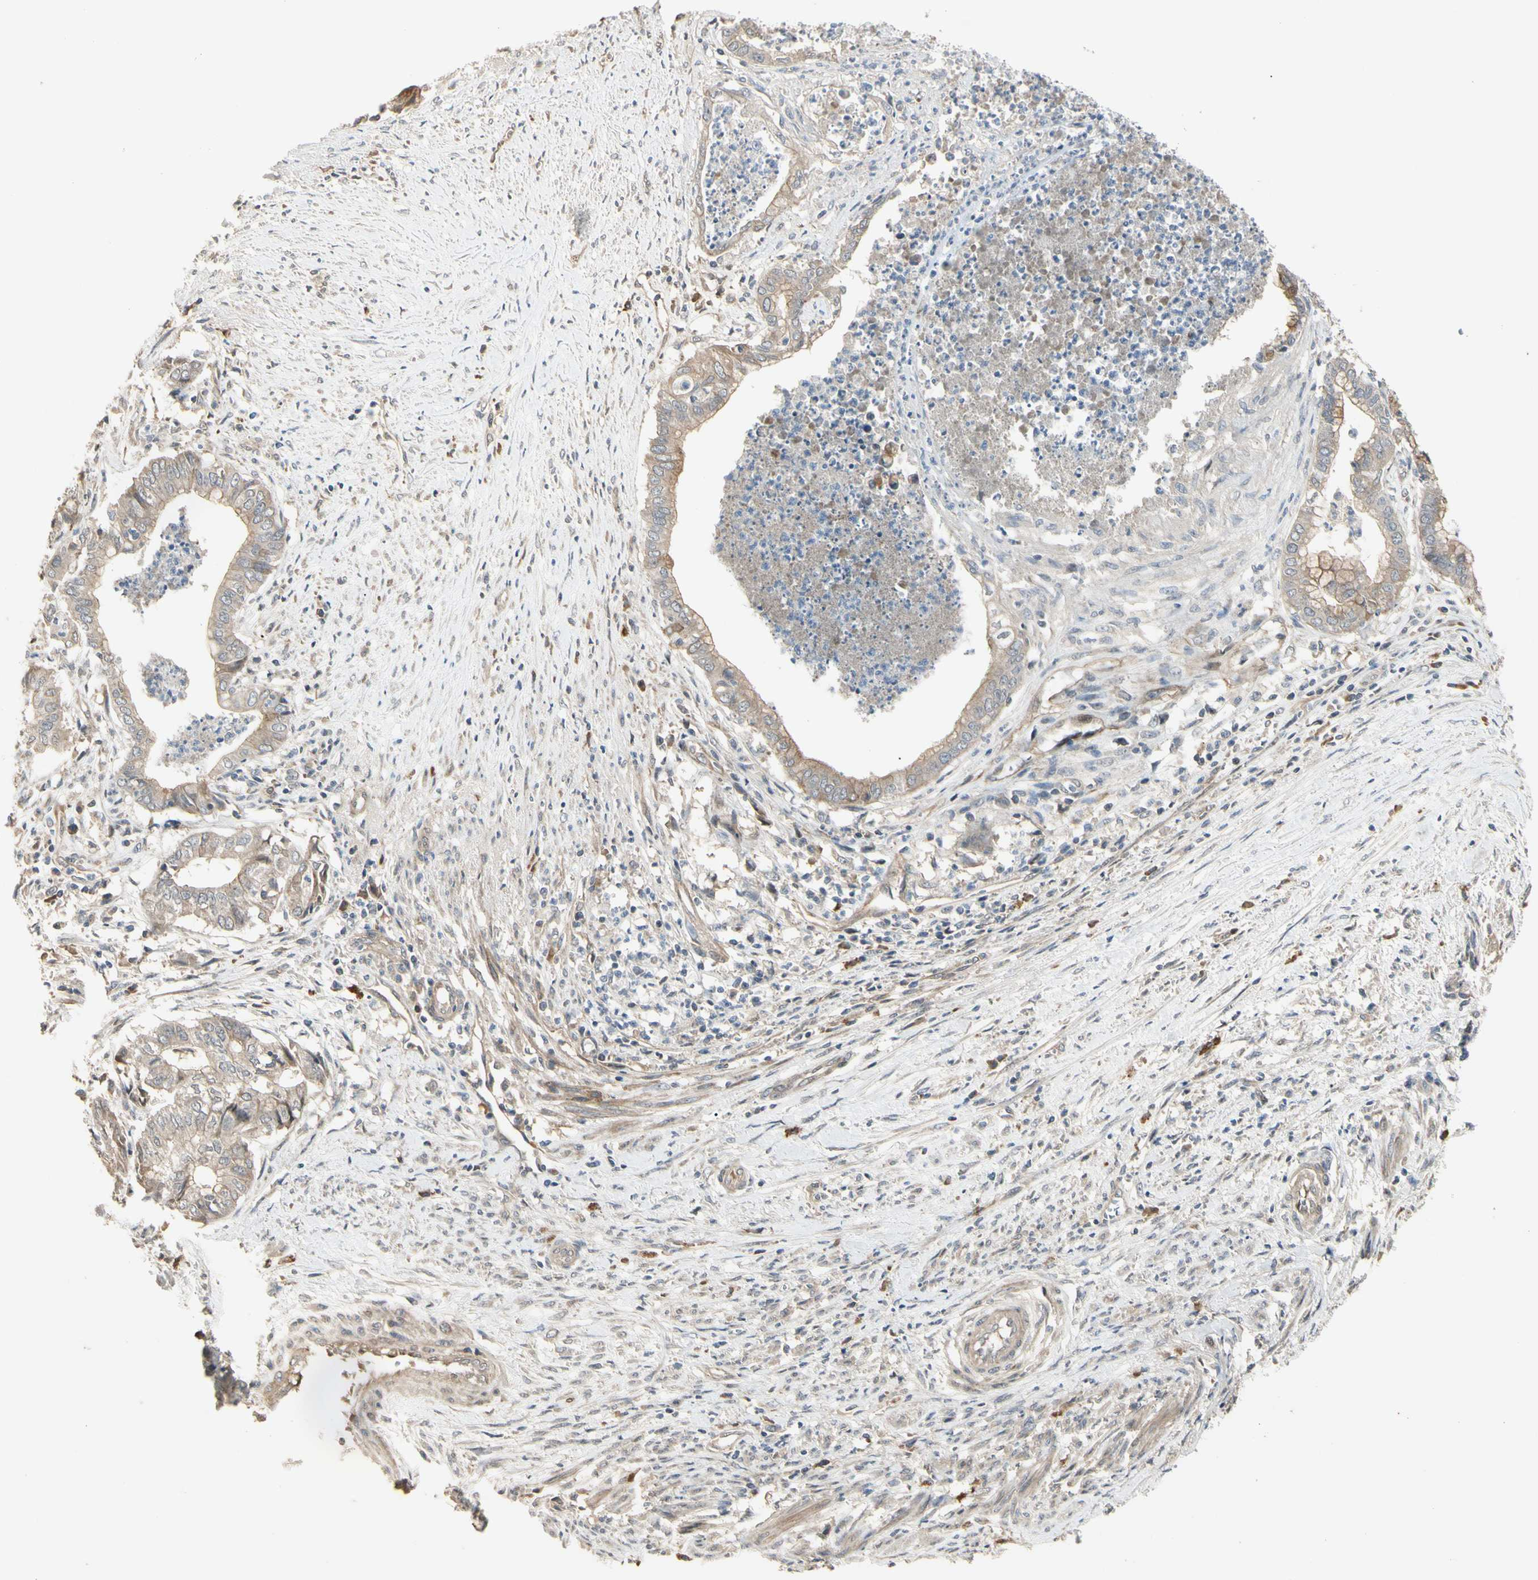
{"staining": {"intensity": "weak", "quantity": ">75%", "location": "cytoplasmic/membranous"}, "tissue": "endometrial cancer", "cell_type": "Tumor cells", "image_type": "cancer", "snomed": [{"axis": "morphology", "description": "Necrosis, NOS"}, {"axis": "morphology", "description": "Adenocarcinoma, NOS"}, {"axis": "topography", "description": "Endometrium"}], "caption": "Human endometrial adenocarcinoma stained with a protein marker demonstrates weak staining in tumor cells.", "gene": "ATG4C", "patient": {"sex": "female", "age": 79}}